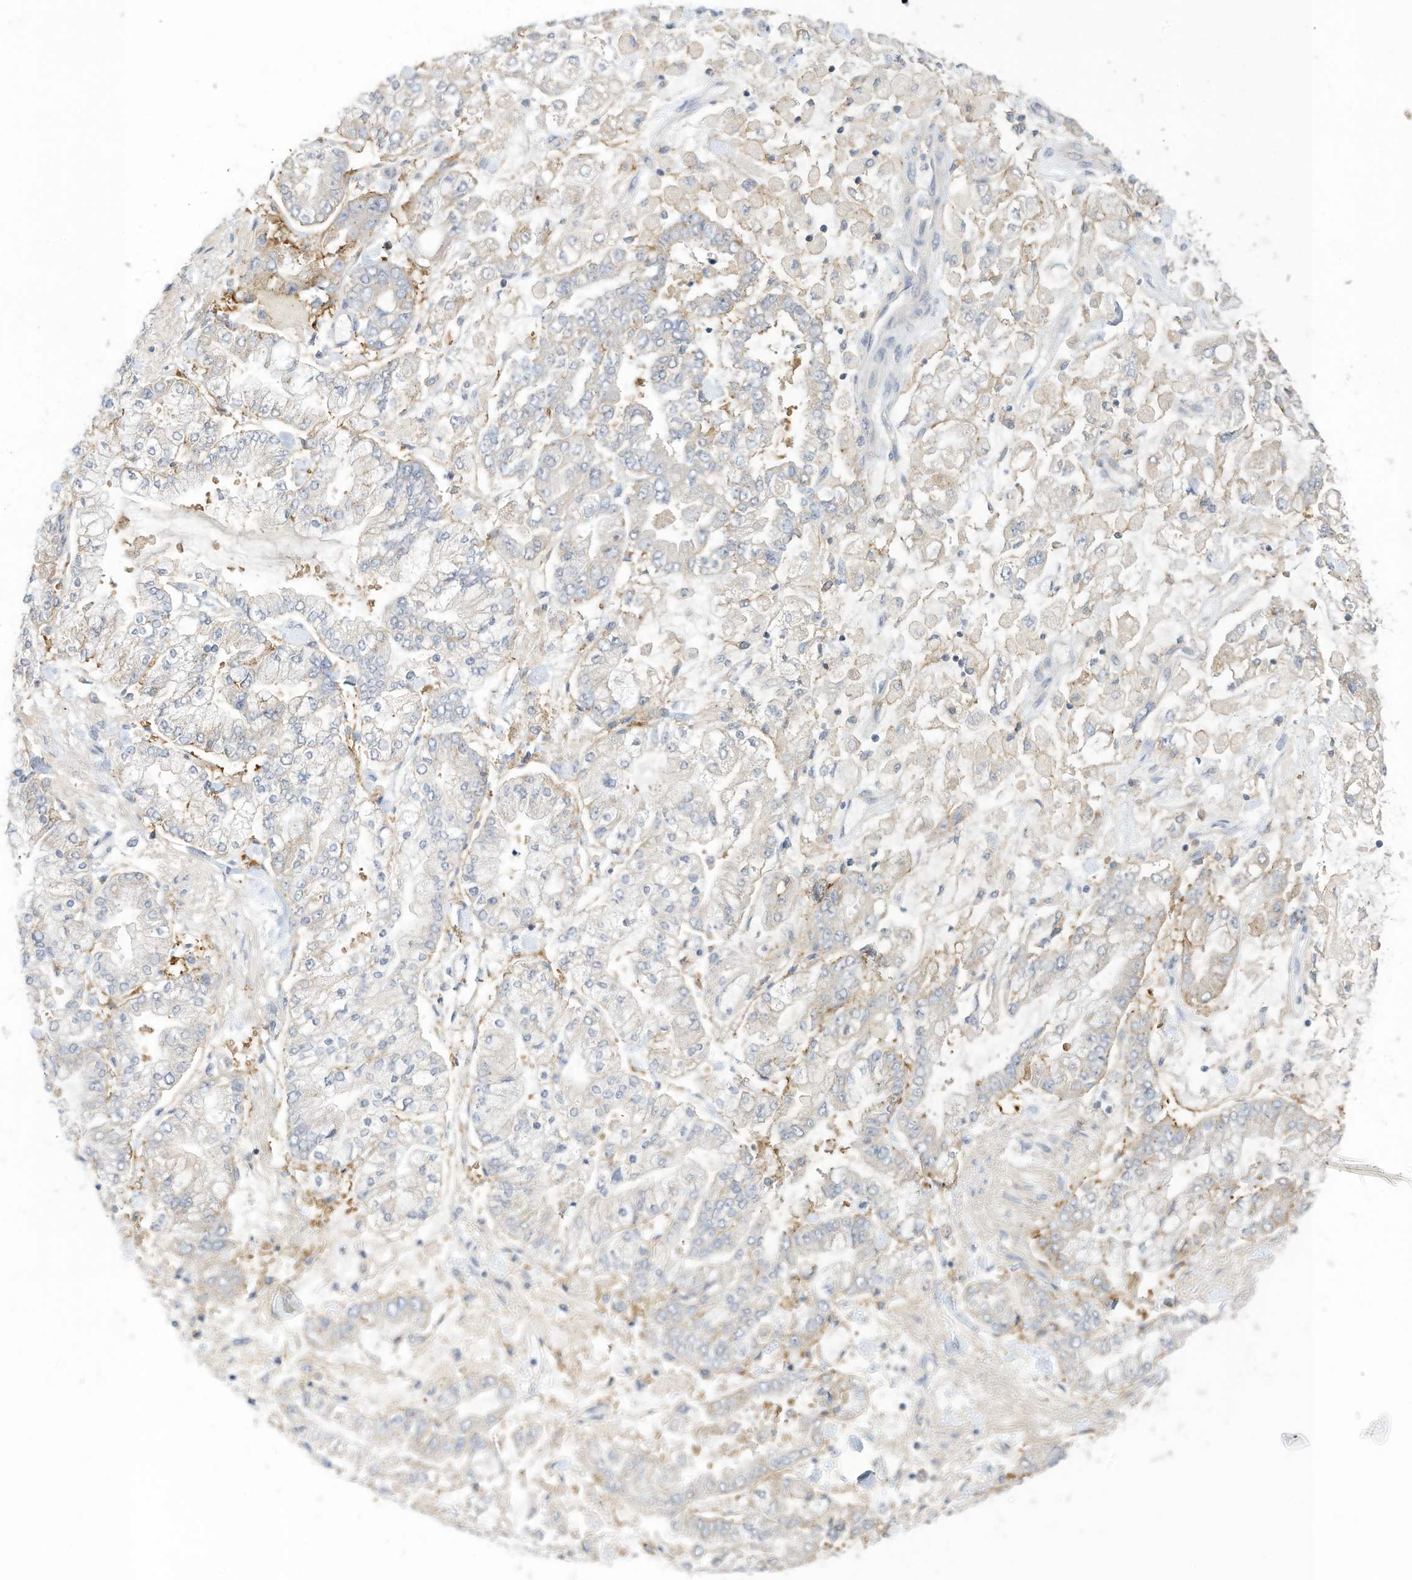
{"staining": {"intensity": "negative", "quantity": "none", "location": "none"}, "tissue": "stomach cancer", "cell_type": "Tumor cells", "image_type": "cancer", "snomed": [{"axis": "morphology", "description": "Normal tissue, NOS"}, {"axis": "morphology", "description": "Adenocarcinoma, NOS"}, {"axis": "topography", "description": "Stomach, upper"}, {"axis": "topography", "description": "Stomach"}], "caption": "This photomicrograph is of stomach cancer stained with immunohistochemistry (IHC) to label a protein in brown with the nuclei are counter-stained blue. There is no staining in tumor cells.", "gene": "SLC1A5", "patient": {"sex": "male", "age": 76}}